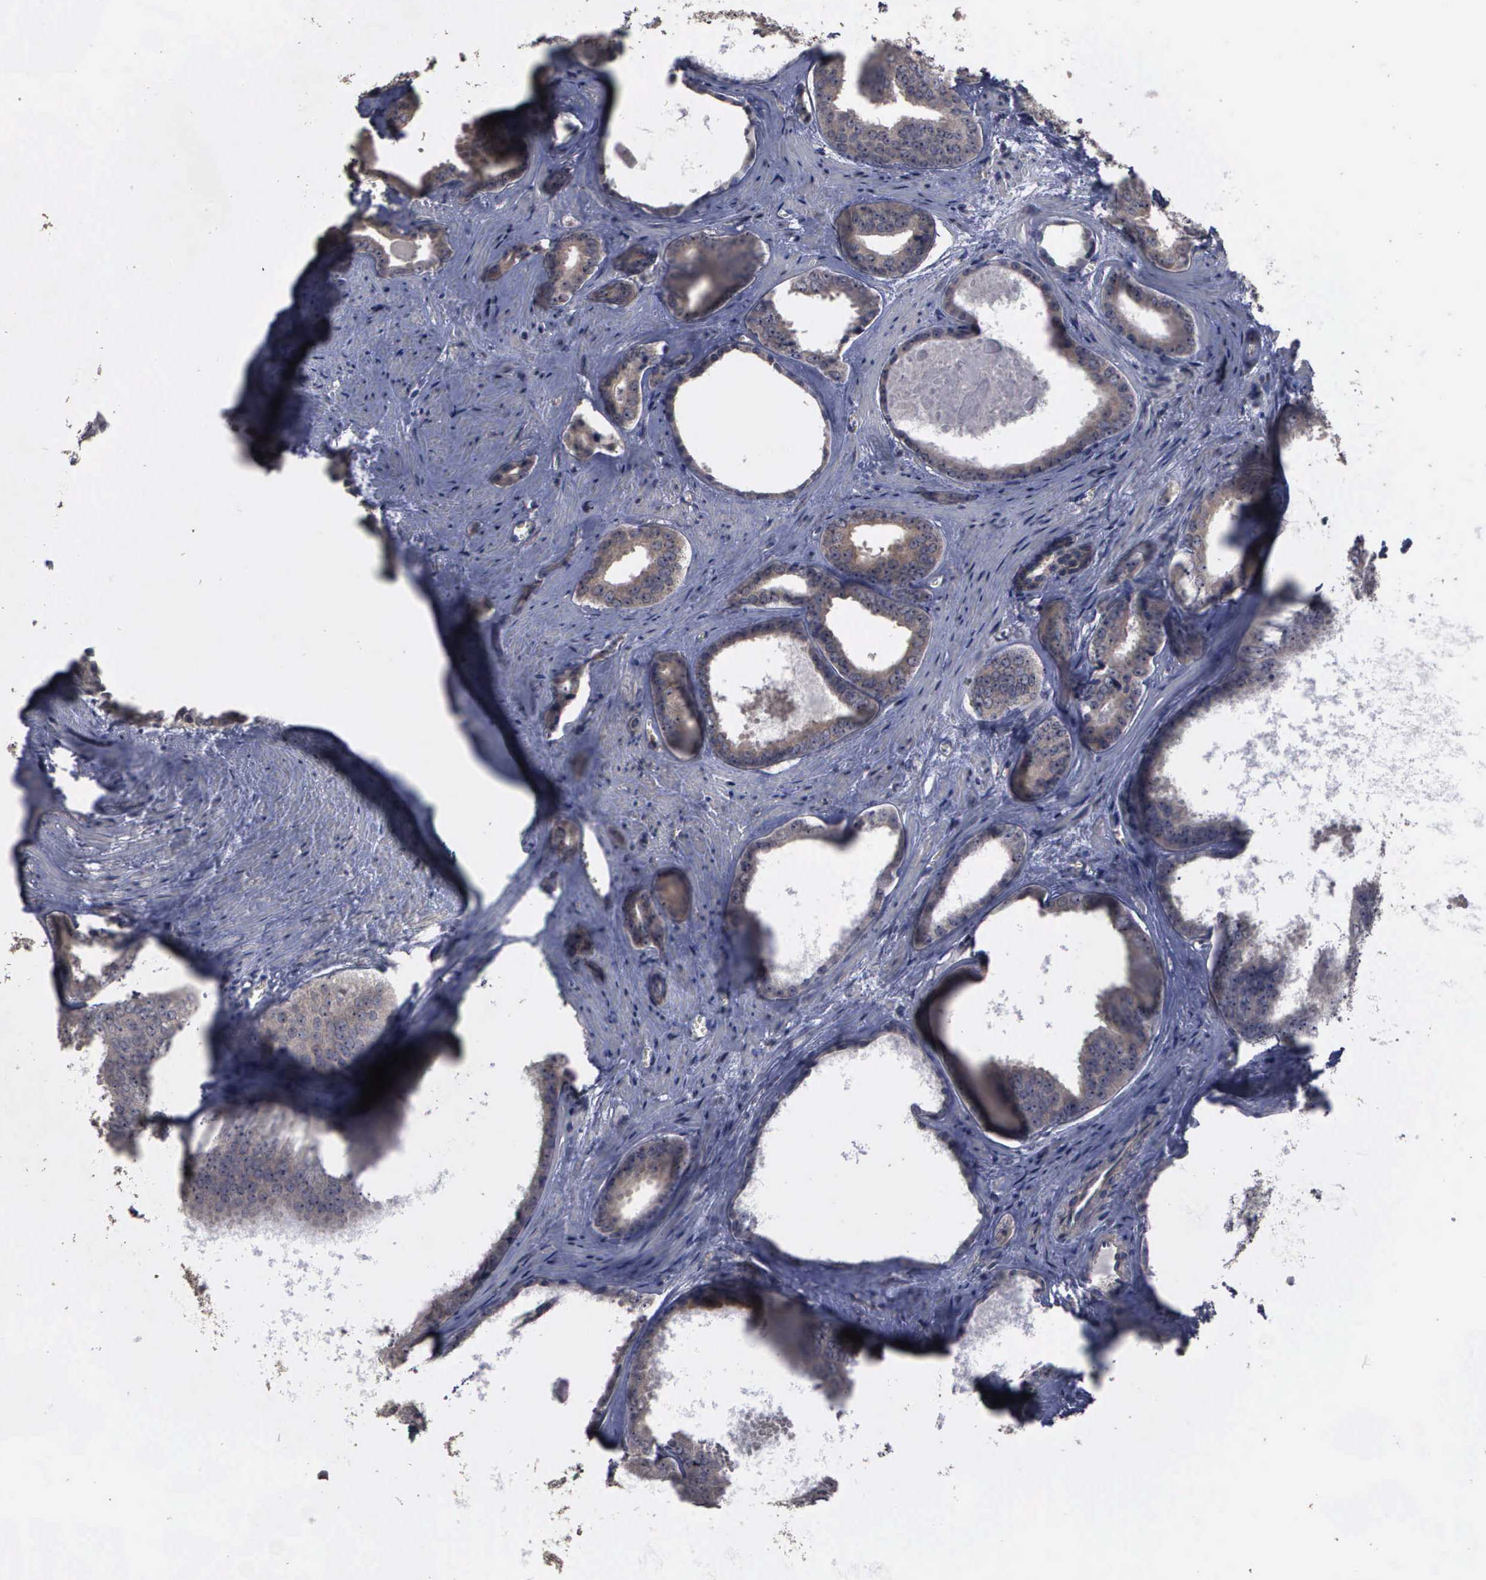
{"staining": {"intensity": "negative", "quantity": "none", "location": "none"}, "tissue": "prostate cancer", "cell_type": "Tumor cells", "image_type": "cancer", "snomed": [{"axis": "morphology", "description": "Adenocarcinoma, Medium grade"}, {"axis": "topography", "description": "Prostate"}], "caption": "High power microscopy image of an immunohistochemistry (IHC) micrograph of prostate cancer, revealing no significant staining in tumor cells.", "gene": "CRKL", "patient": {"sex": "male", "age": 79}}